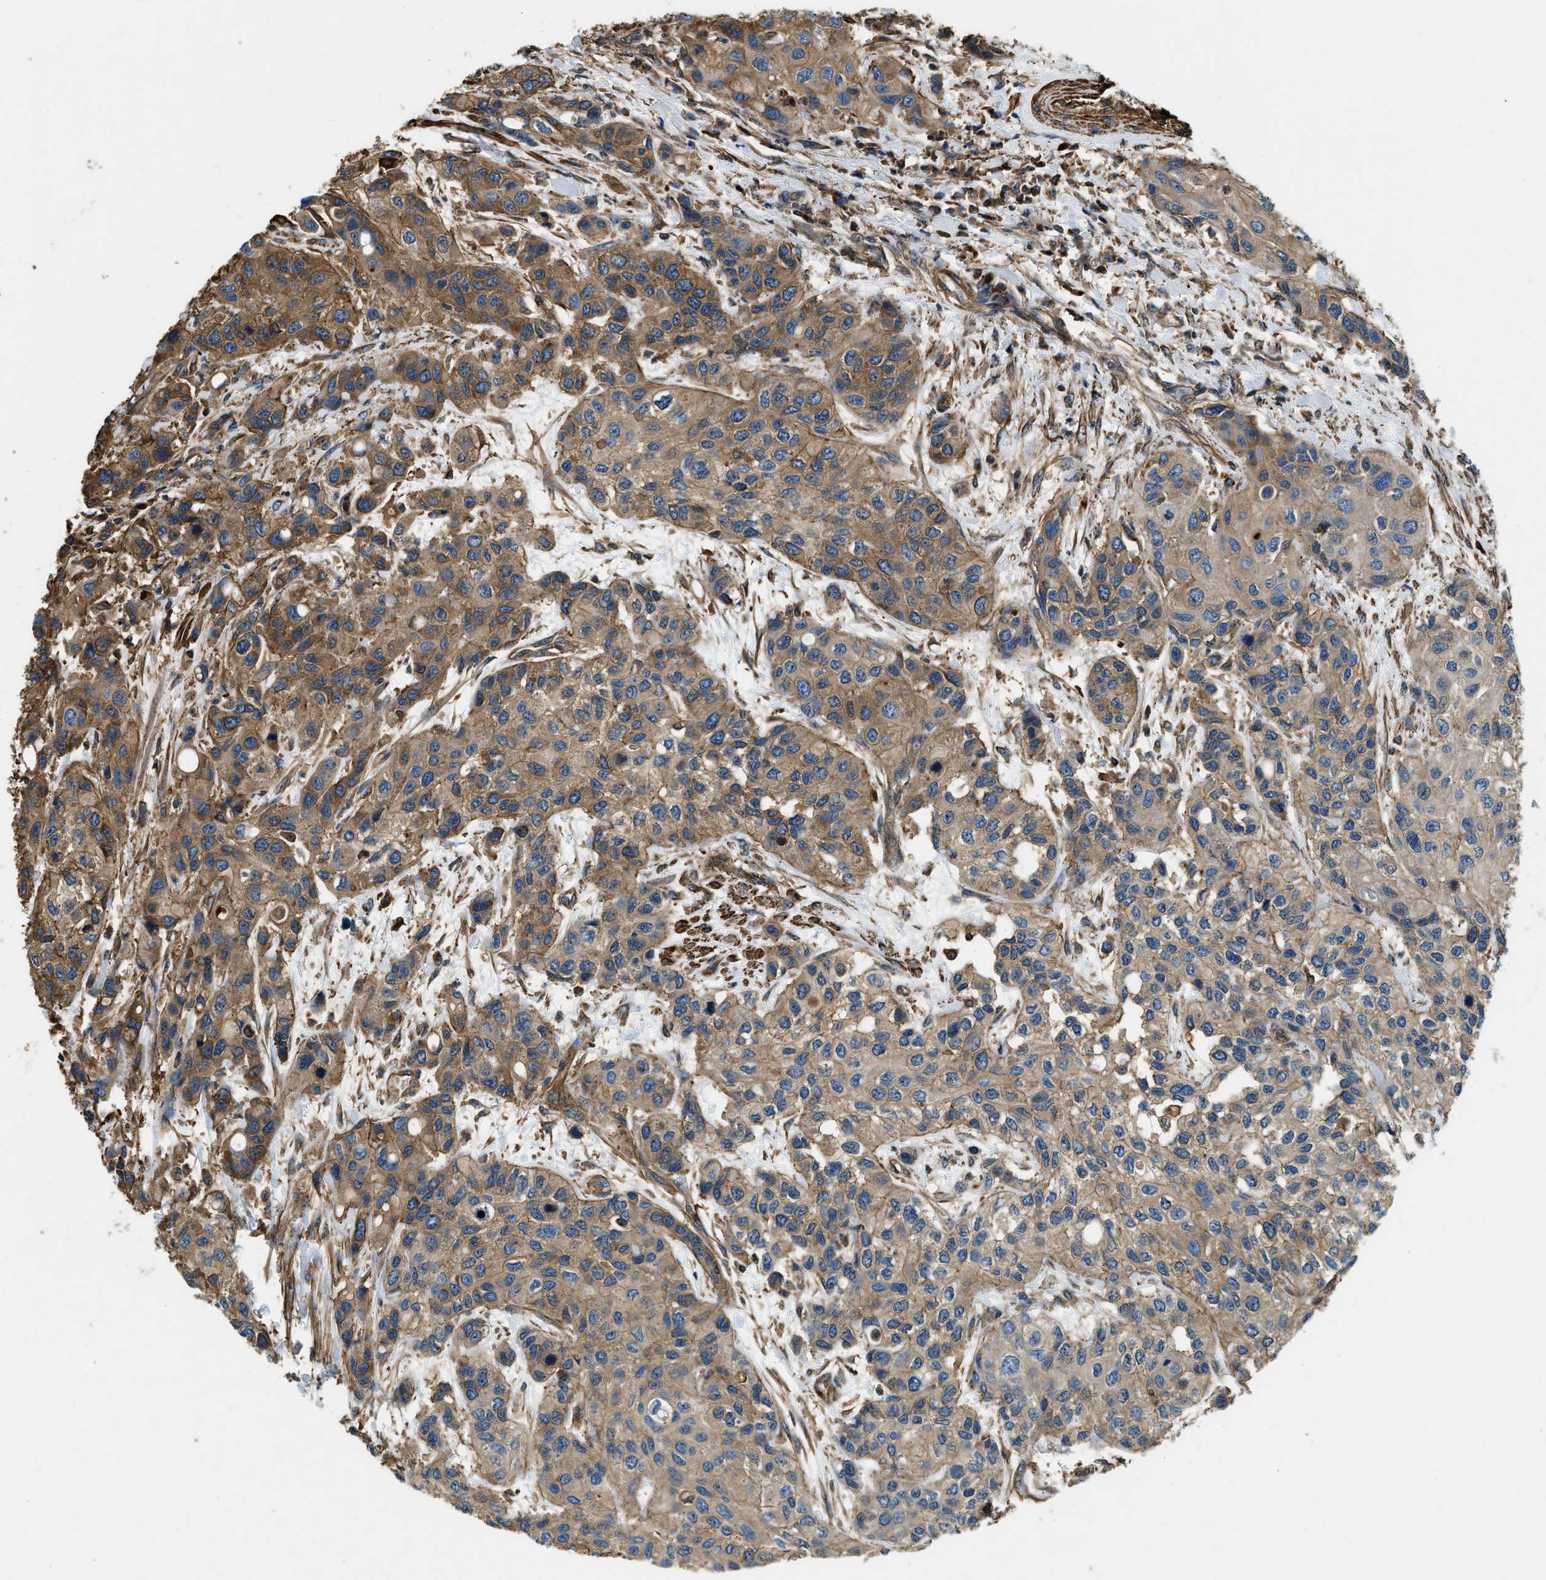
{"staining": {"intensity": "moderate", "quantity": ">75%", "location": "cytoplasmic/membranous"}, "tissue": "urothelial cancer", "cell_type": "Tumor cells", "image_type": "cancer", "snomed": [{"axis": "morphology", "description": "Urothelial carcinoma, High grade"}, {"axis": "topography", "description": "Urinary bladder"}], "caption": "The micrograph reveals a brown stain indicating the presence of a protein in the cytoplasmic/membranous of tumor cells in urothelial carcinoma (high-grade).", "gene": "YARS1", "patient": {"sex": "female", "age": 56}}